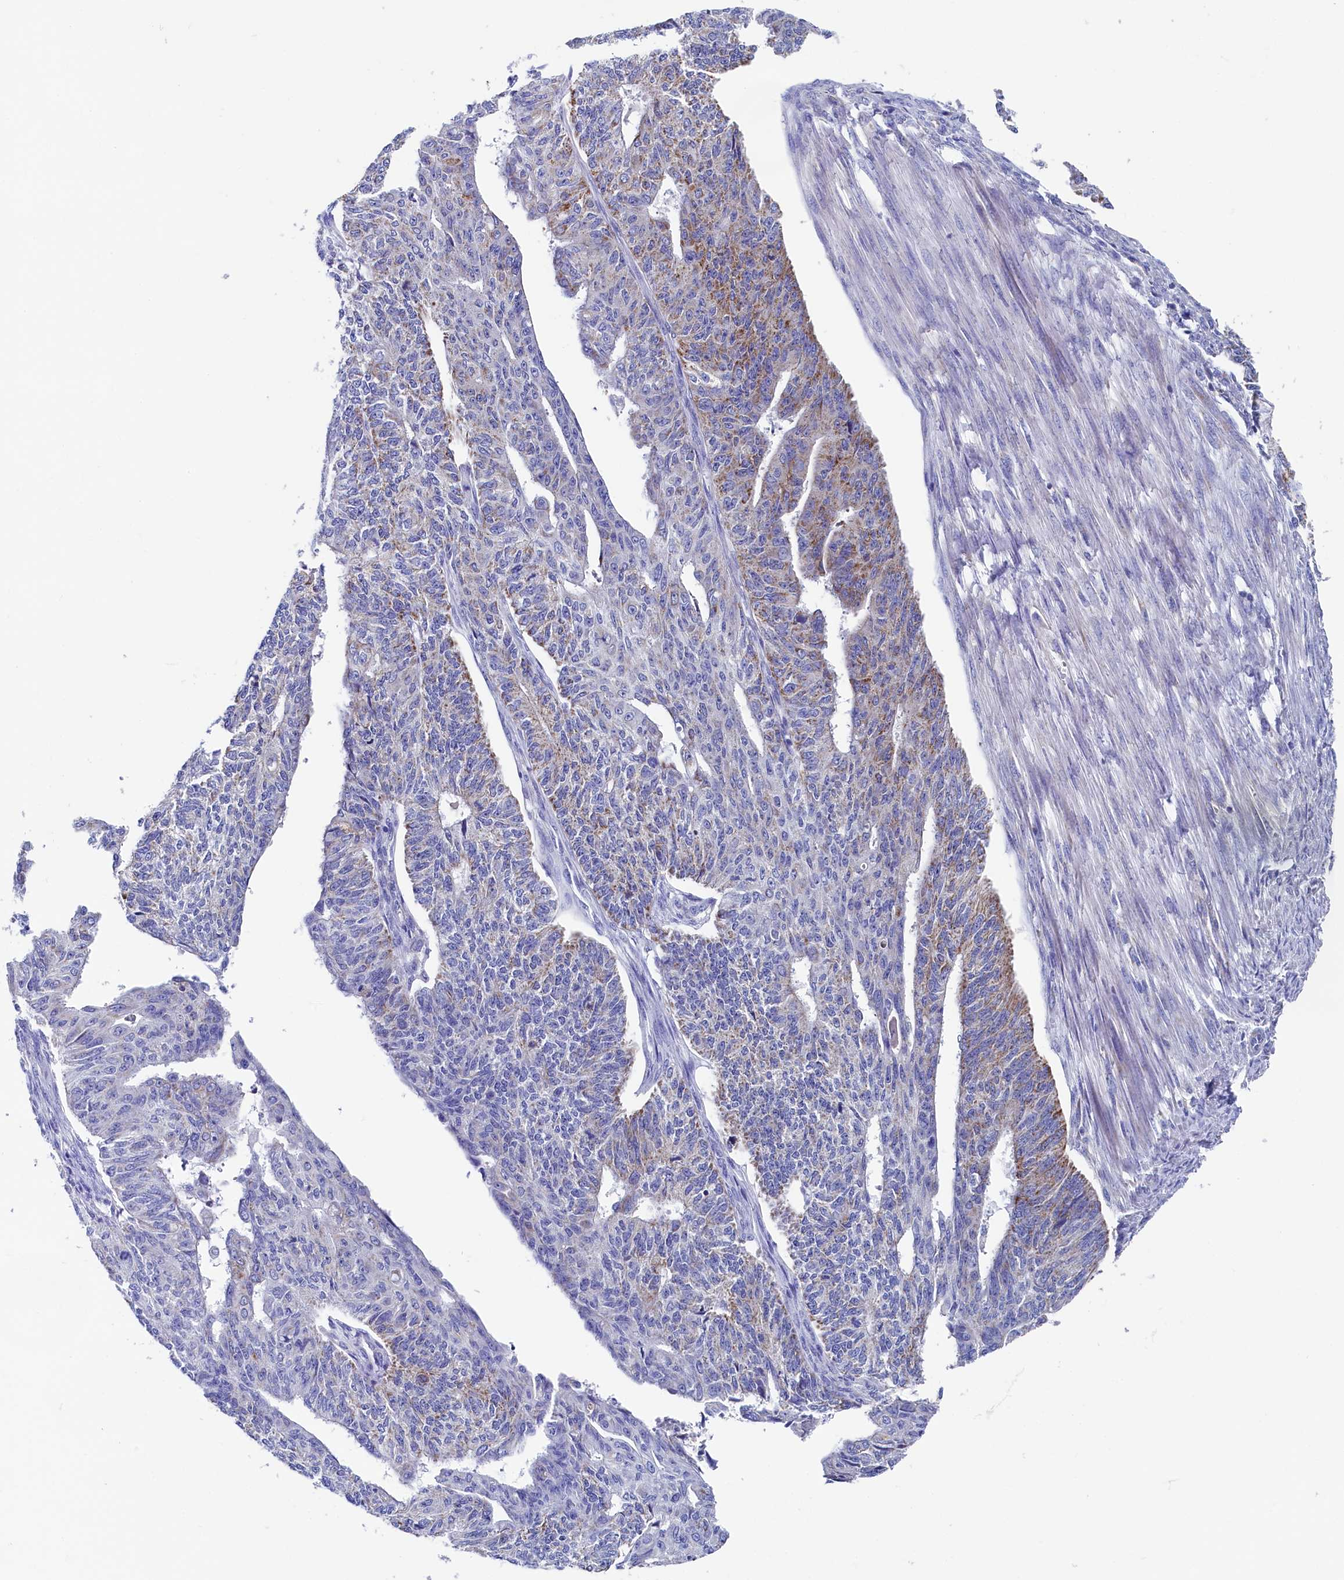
{"staining": {"intensity": "weak", "quantity": "<25%", "location": "cytoplasmic/membranous"}, "tissue": "endometrial cancer", "cell_type": "Tumor cells", "image_type": "cancer", "snomed": [{"axis": "morphology", "description": "Adenocarcinoma, NOS"}, {"axis": "topography", "description": "Endometrium"}], "caption": "DAB immunohistochemical staining of endometrial cancer shows no significant staining in tumor cells.", "gene": "MMAB", "patient": {"sex": "female", "age": 32}}